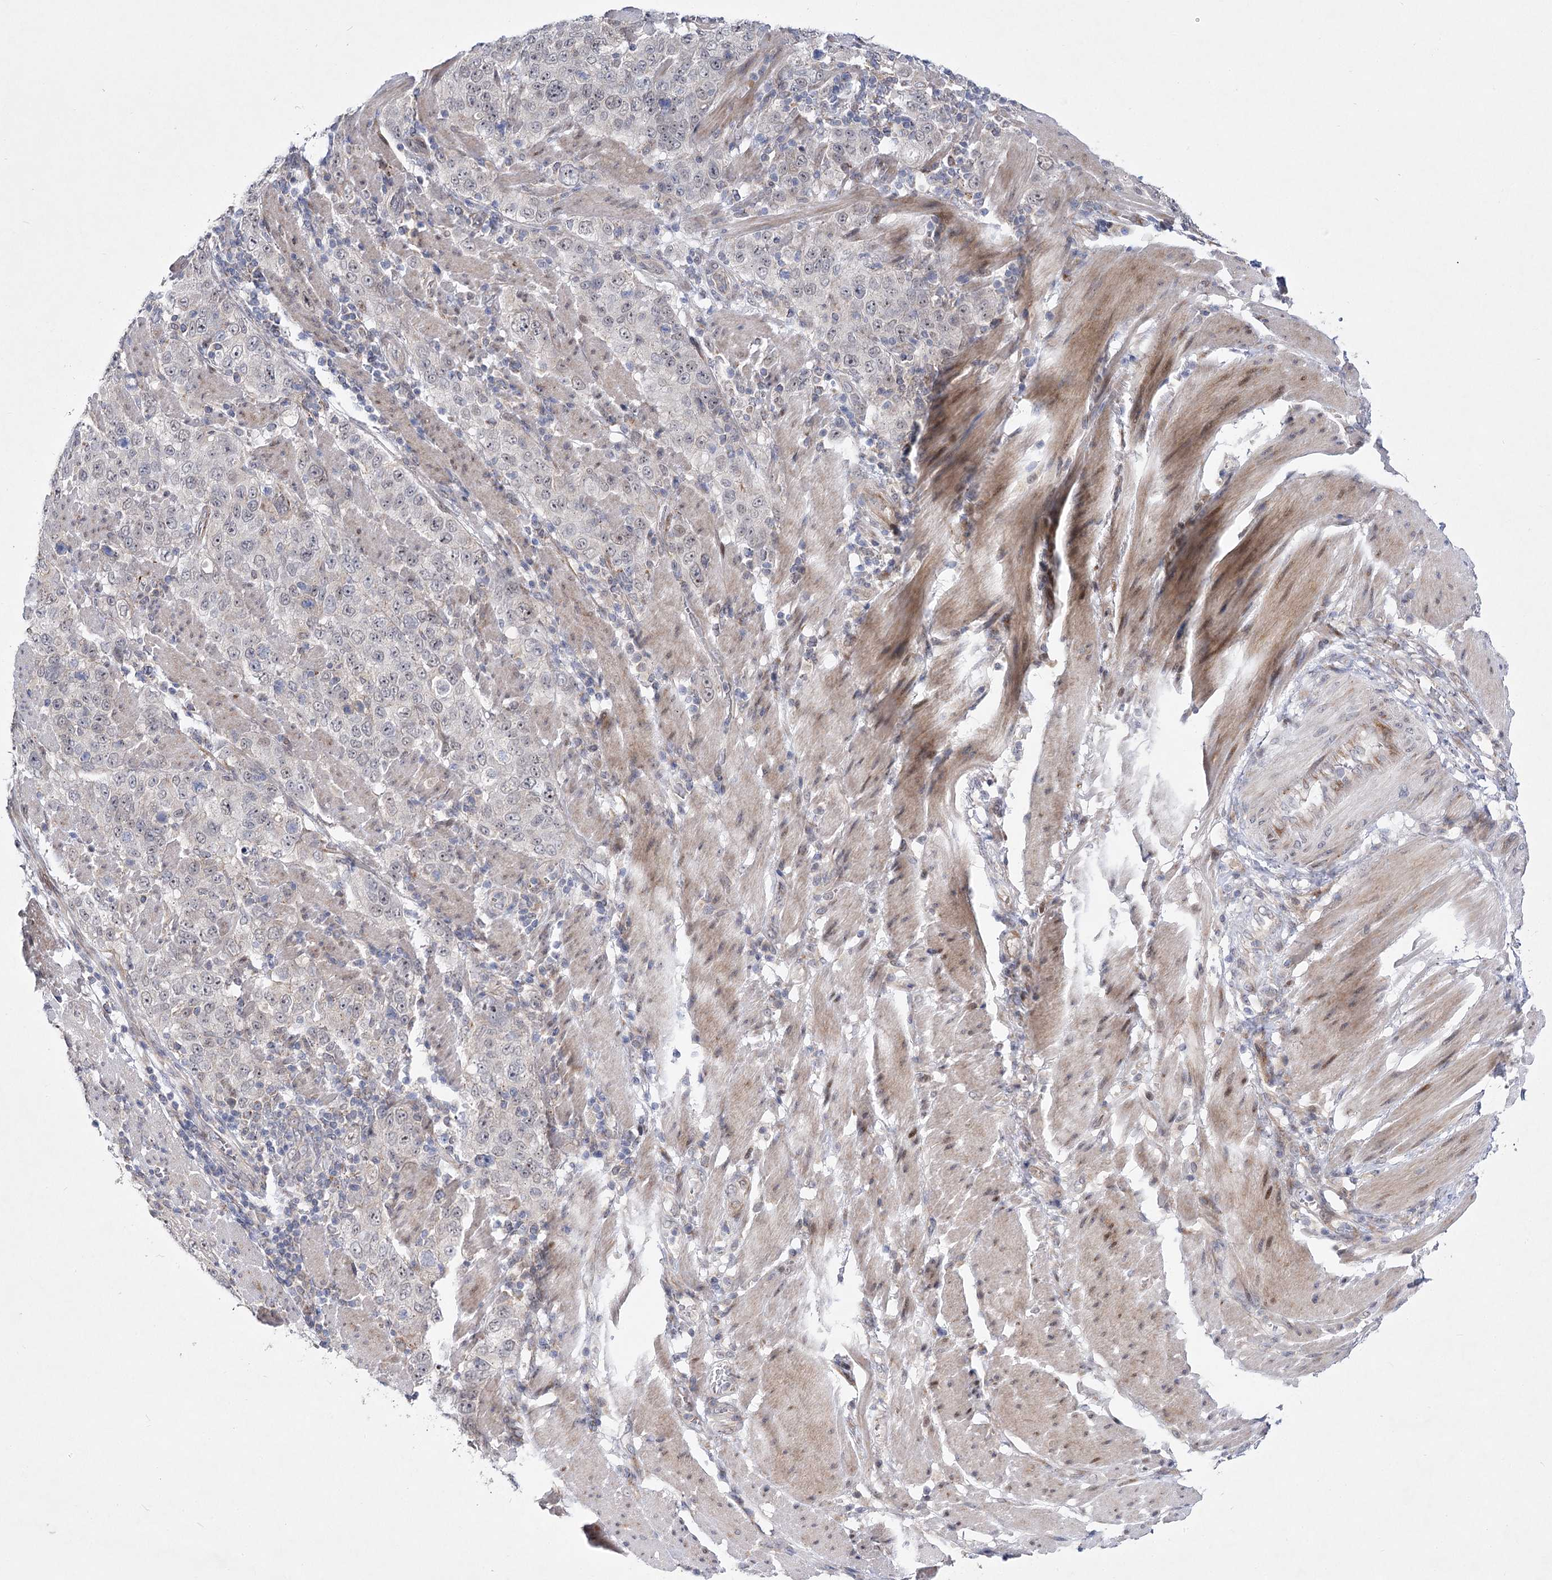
{"staining": {"intensity": "negative", "quantity": "none", "location": "none"}, "tissue": "stomach cancer", "cell_type": "Tumor cells", "image_type": "cancer", "snomed": [{"axis": "morphology", "description": "Adenocarcinoma, NOS"}, {"axis": "topography", "description": "Stomach"}], "caption": "Image shows no significant protein expression in tumor cells of stomach cancer.", "gene": "ARHGAP32", "patient": {"sex": "male", "age": 48}}